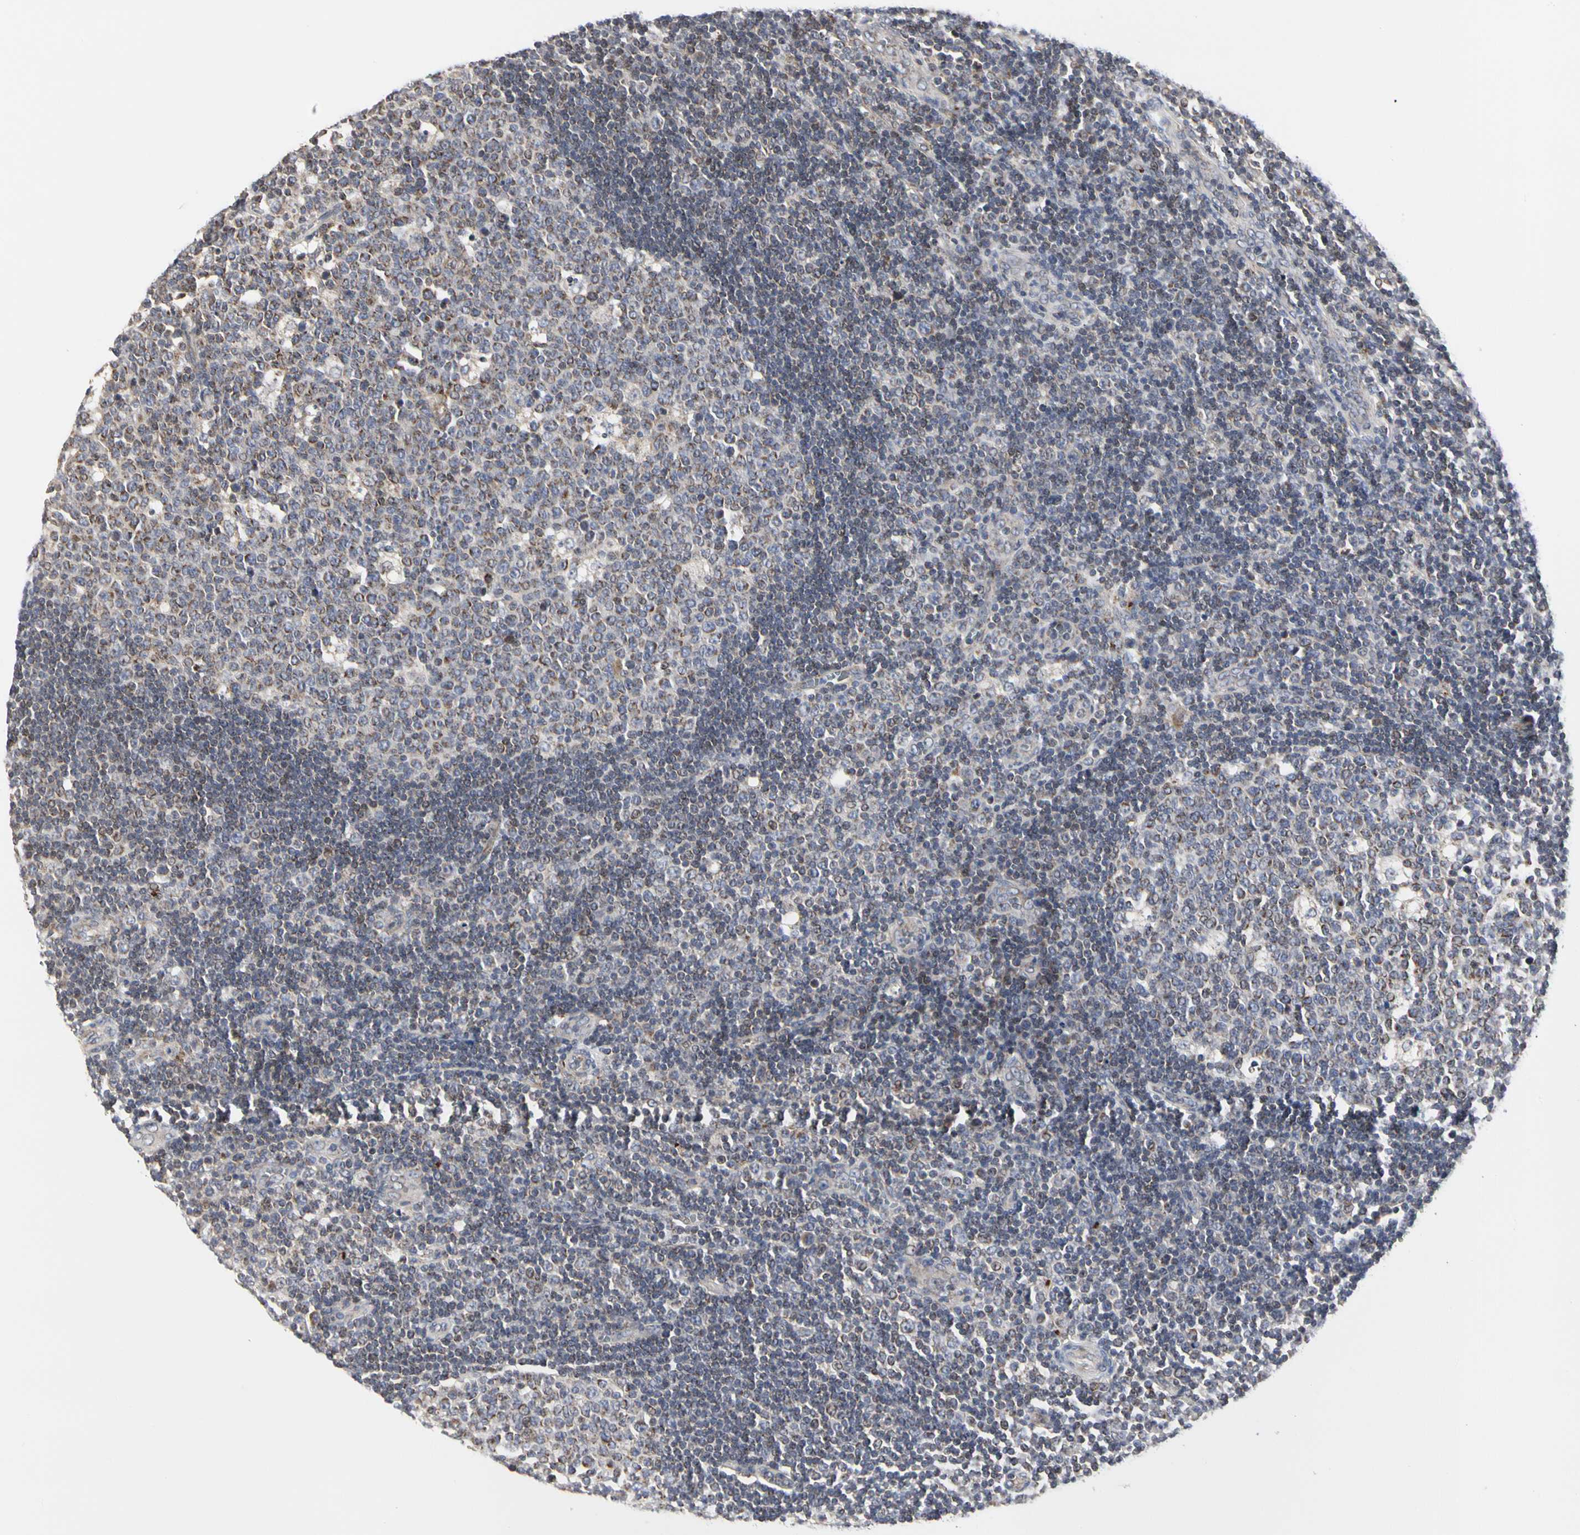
{"staining": {"intensity": "weak", "quantity": "25%-75%", "location": "cytoplasmic/membranous"}, "tissue": "lymph node", "cell_type": "Germinal center cells", "image_type": "normal", "snomed": [{"axis": "morphology", "description": "Normal tissue, NOS"}, {"axis": "topography", "description": "Lymph node"}, {"axis": "topography", "description": "Salivary gland"}], "caption": "Immunohistochemical staining of unremarkable lymph node exhibits low levels of weak cytoplasmic/membranous staining in approximately 25%-75% of germinal center cells. Using DAB (3,3'-diaminobenzidine) (brown) and hematoxylin (blue) stains, captured at high magnification using brightfield microscopy.", "gene": "TSKU", "patient": {"sex": "male", "age": 8}}